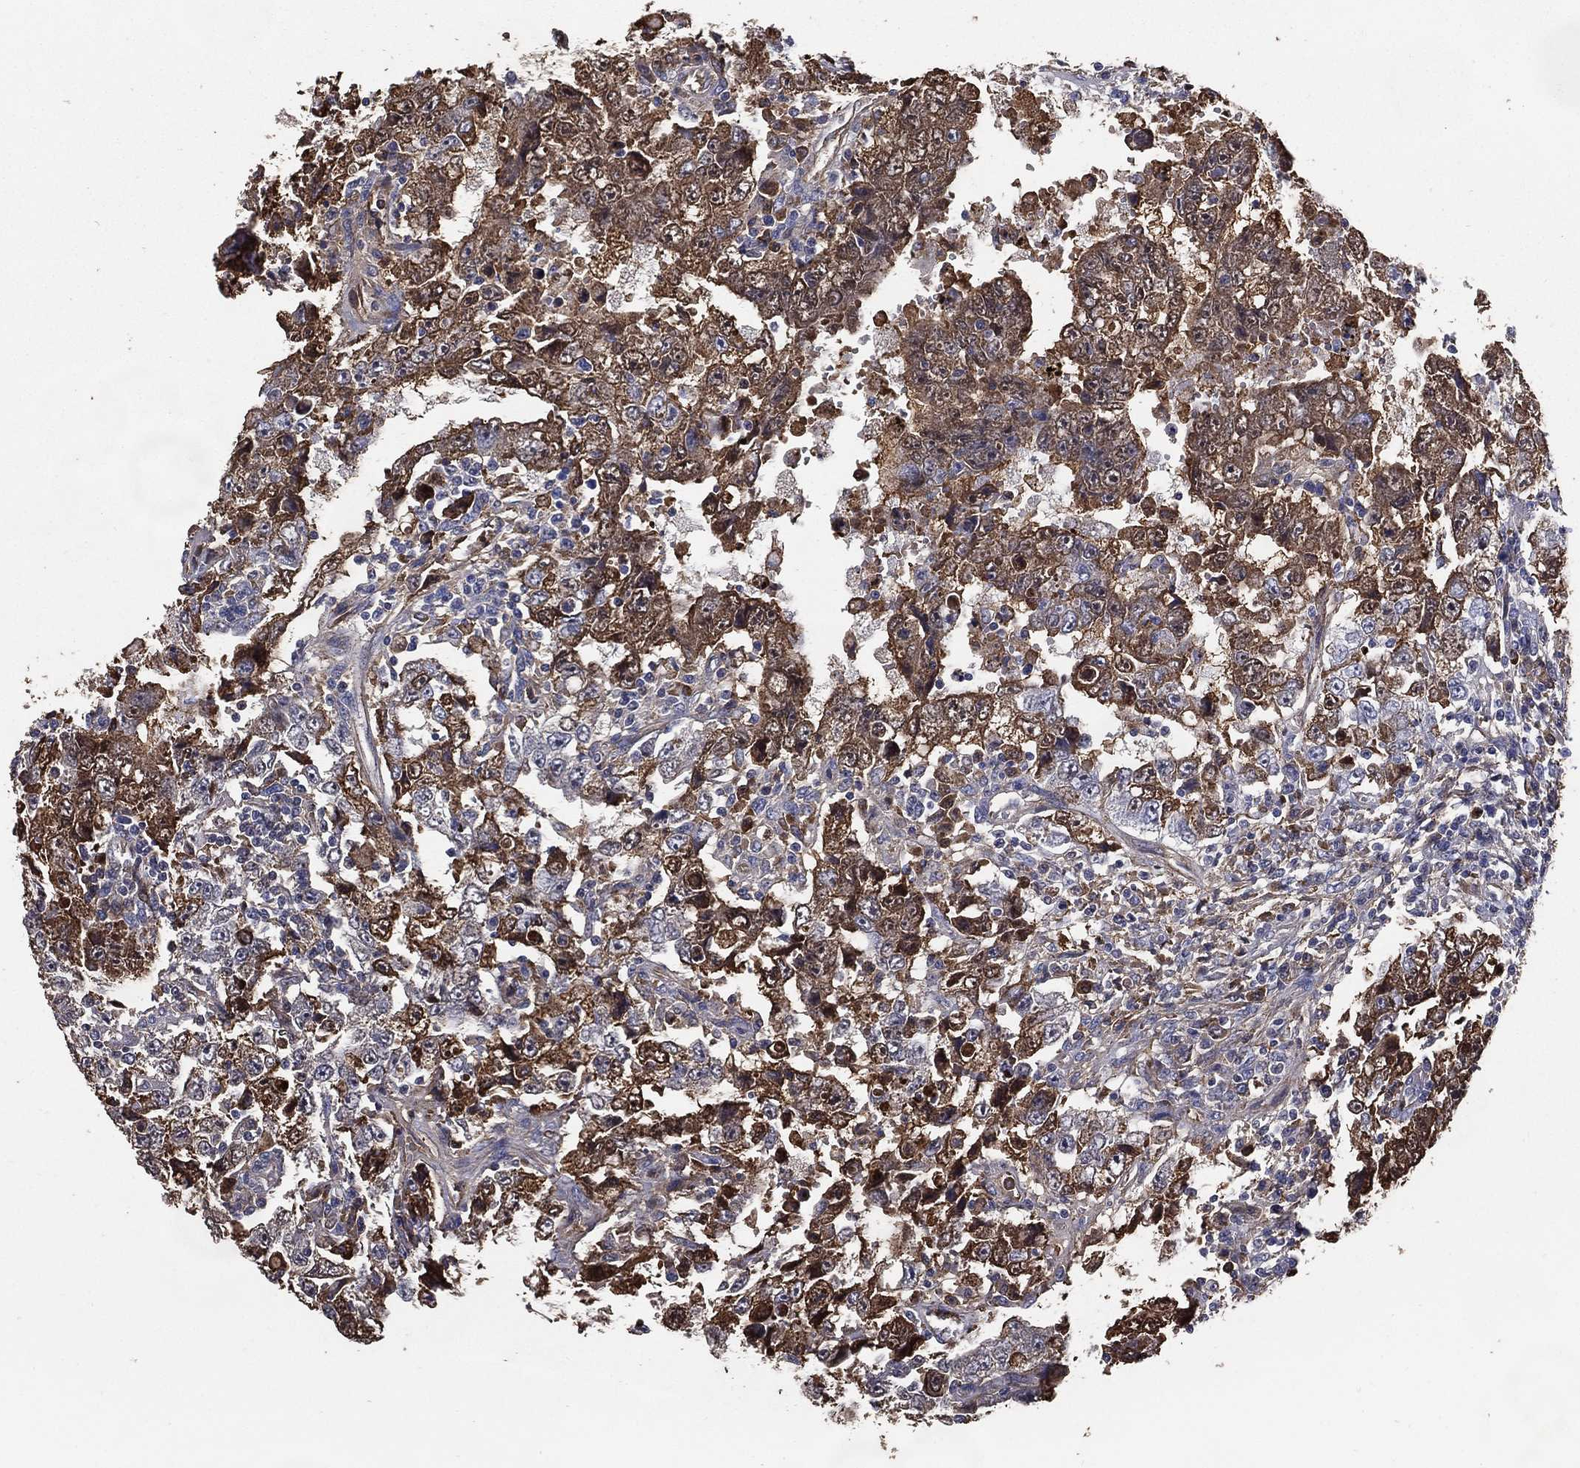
{"staining": {"intensity": "moderate", "quantity": "<25%", "location": "cytoplasmic/membranous"}, "tissue": "testis cancer", "cell_type": "Tumor cells", "image_type": "cancer", "snomed": [{"axis": "morphology", "description": "Carcinoma, Embryonal, NOS"}, {"axis": "topography", "description": "Testis"}], "caption": "Immunohistochemistry (DAB) staining of embryonal carcinoma (testis) shows moderate cytoplasmic/membranous protein staining in approximately <25% of tumor cells. (brown staining indicates protein expression, while blue staining denotes nuclei).", "gene": "EFNA1", "patient": {"sex": "male", "age": 26}}